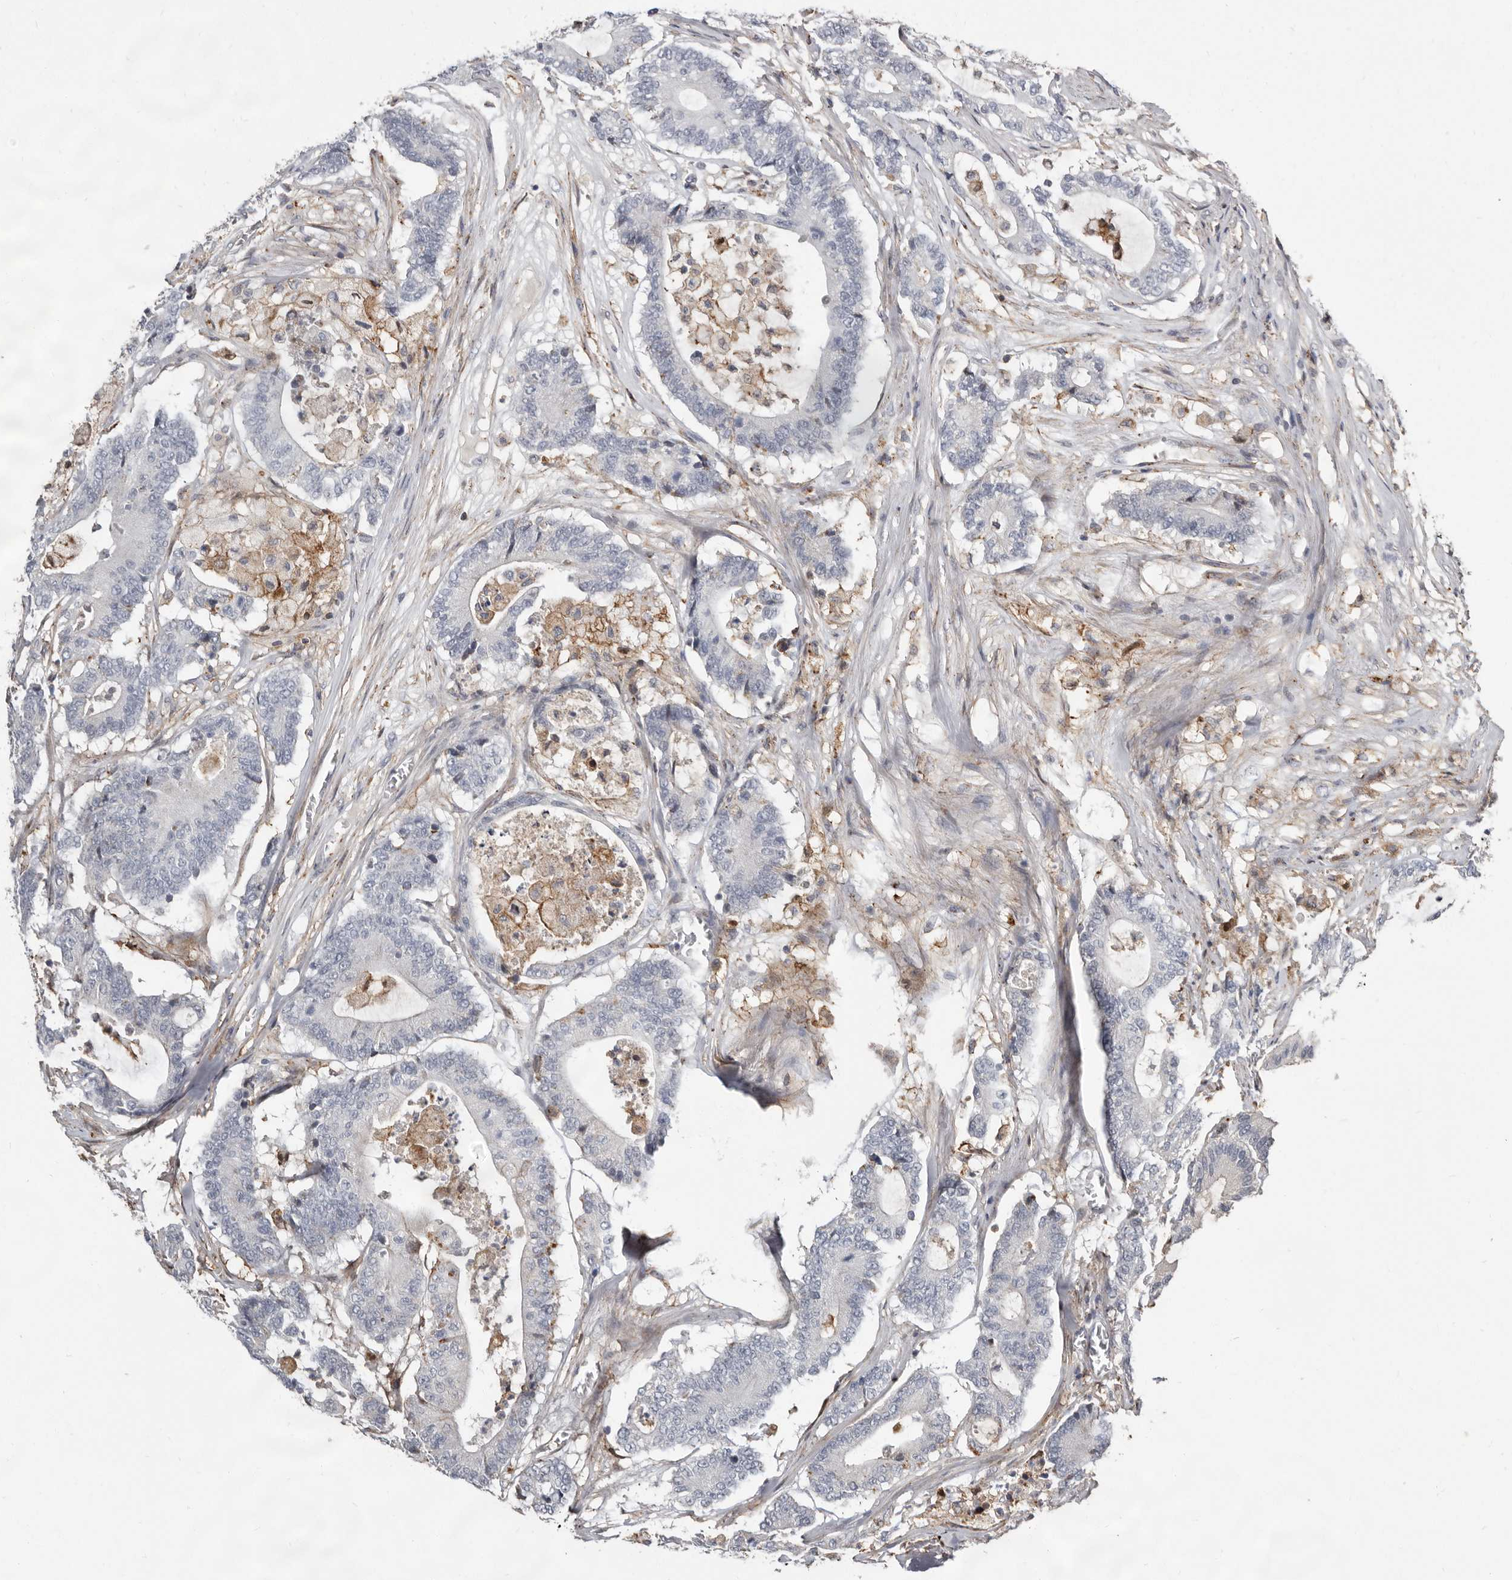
{"staining": {"intensity": "negative", "quantity": "none", "location": "none"}, "tissue": "colorectal cancer", "cell_type": "Tumor cells", "image_type": "cancer", "snomed": [{"axis": "morphology", "description": "Adenocarcinoma, NOS"}, {"axis": "topography", "description": "Colon"}], "caption": "Human adenocarcinoma (colorectal) stained for a protein using immunohistochemistry demonstrates no expression in tumor cells.", "gene": "KIF26B", "patient": {"sex": "female", "age": 84}}